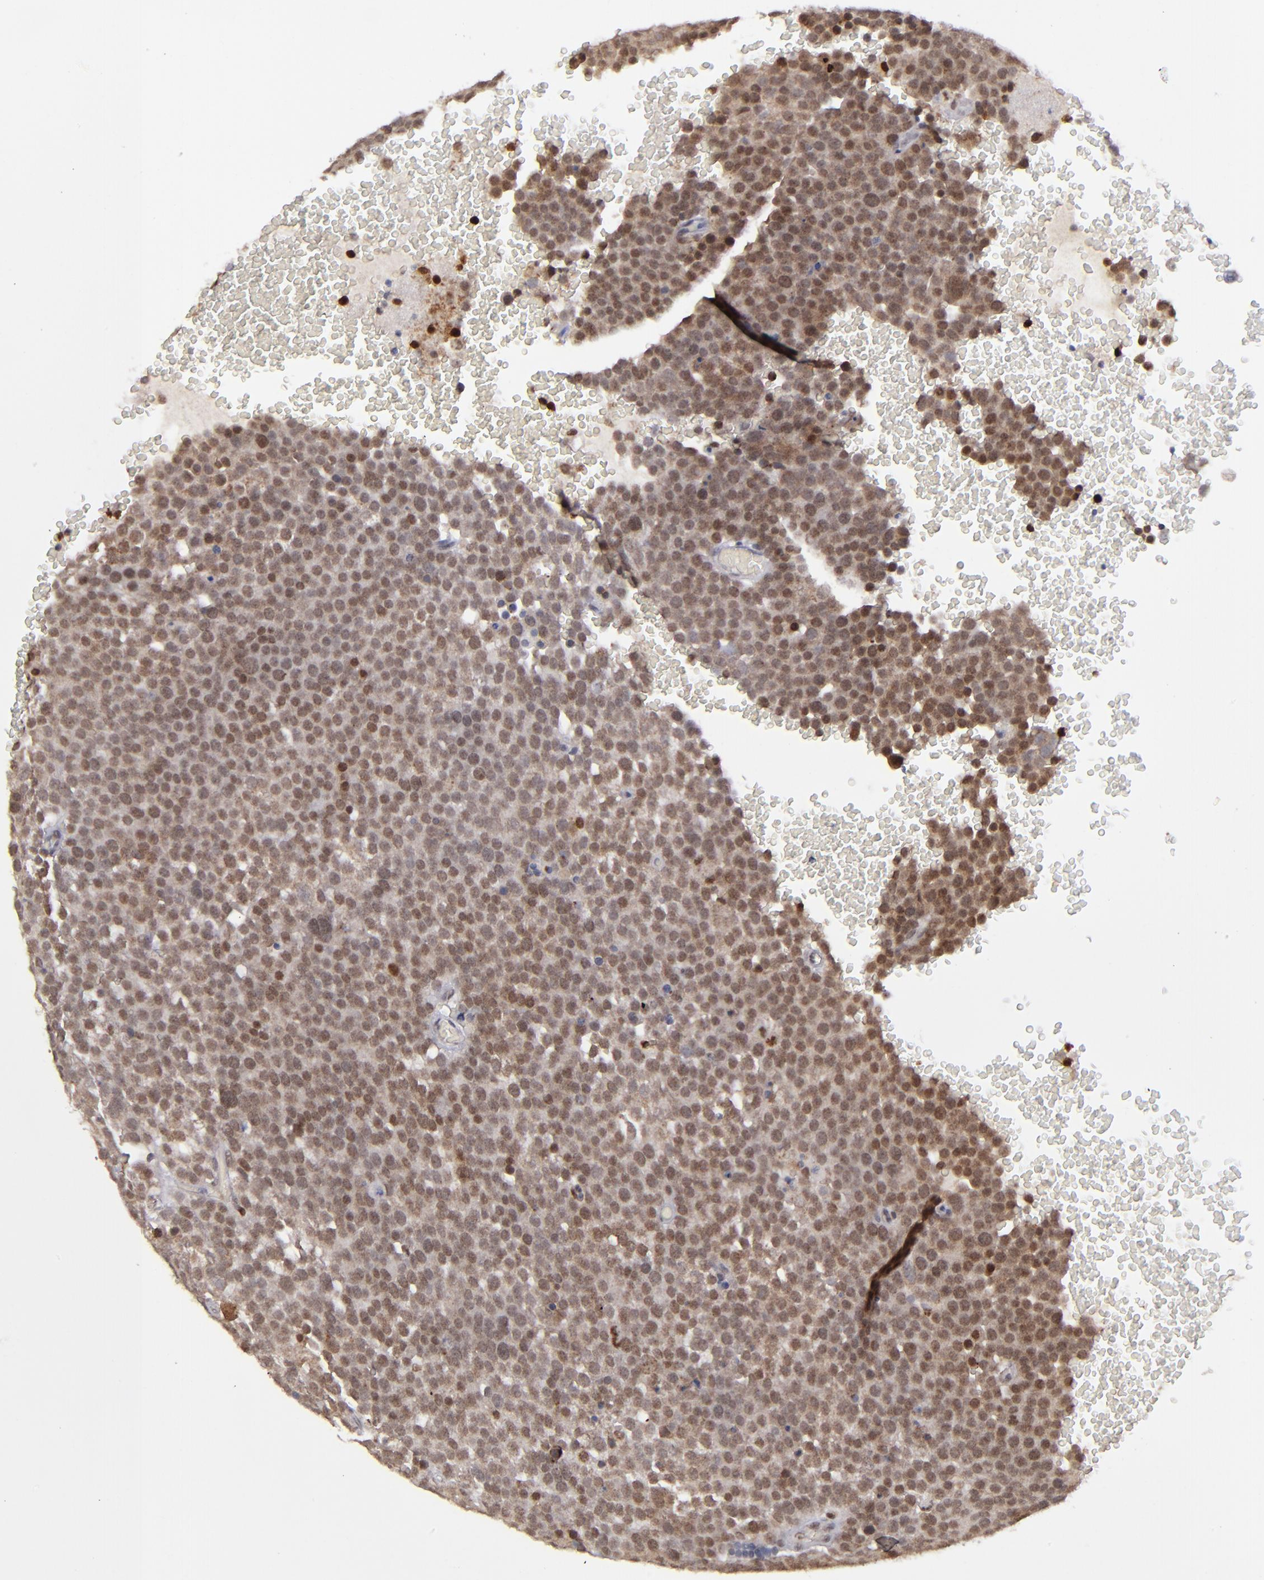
{"staining": {"intensity": "strong", "quantity": ">75%", "location": "cytoplasmic/membranous,nuclear"}, "tissue": "testis cancer", "cell_type": "Tumor cells", "image_type": "cancer", "snomed": [{"axis": "morphology", "description": "Seminoma, NOS"}, {"axis": "topography", "description": "Testis"}], "caption": "Protein expression analysis of human testis cancer (seminoma) reveals strong cytoplasmic/membranous and nuclear staining in about >75% of tumor cells.", "gene": "RREB1", "patient": {"sex": "male", "age": 71}}